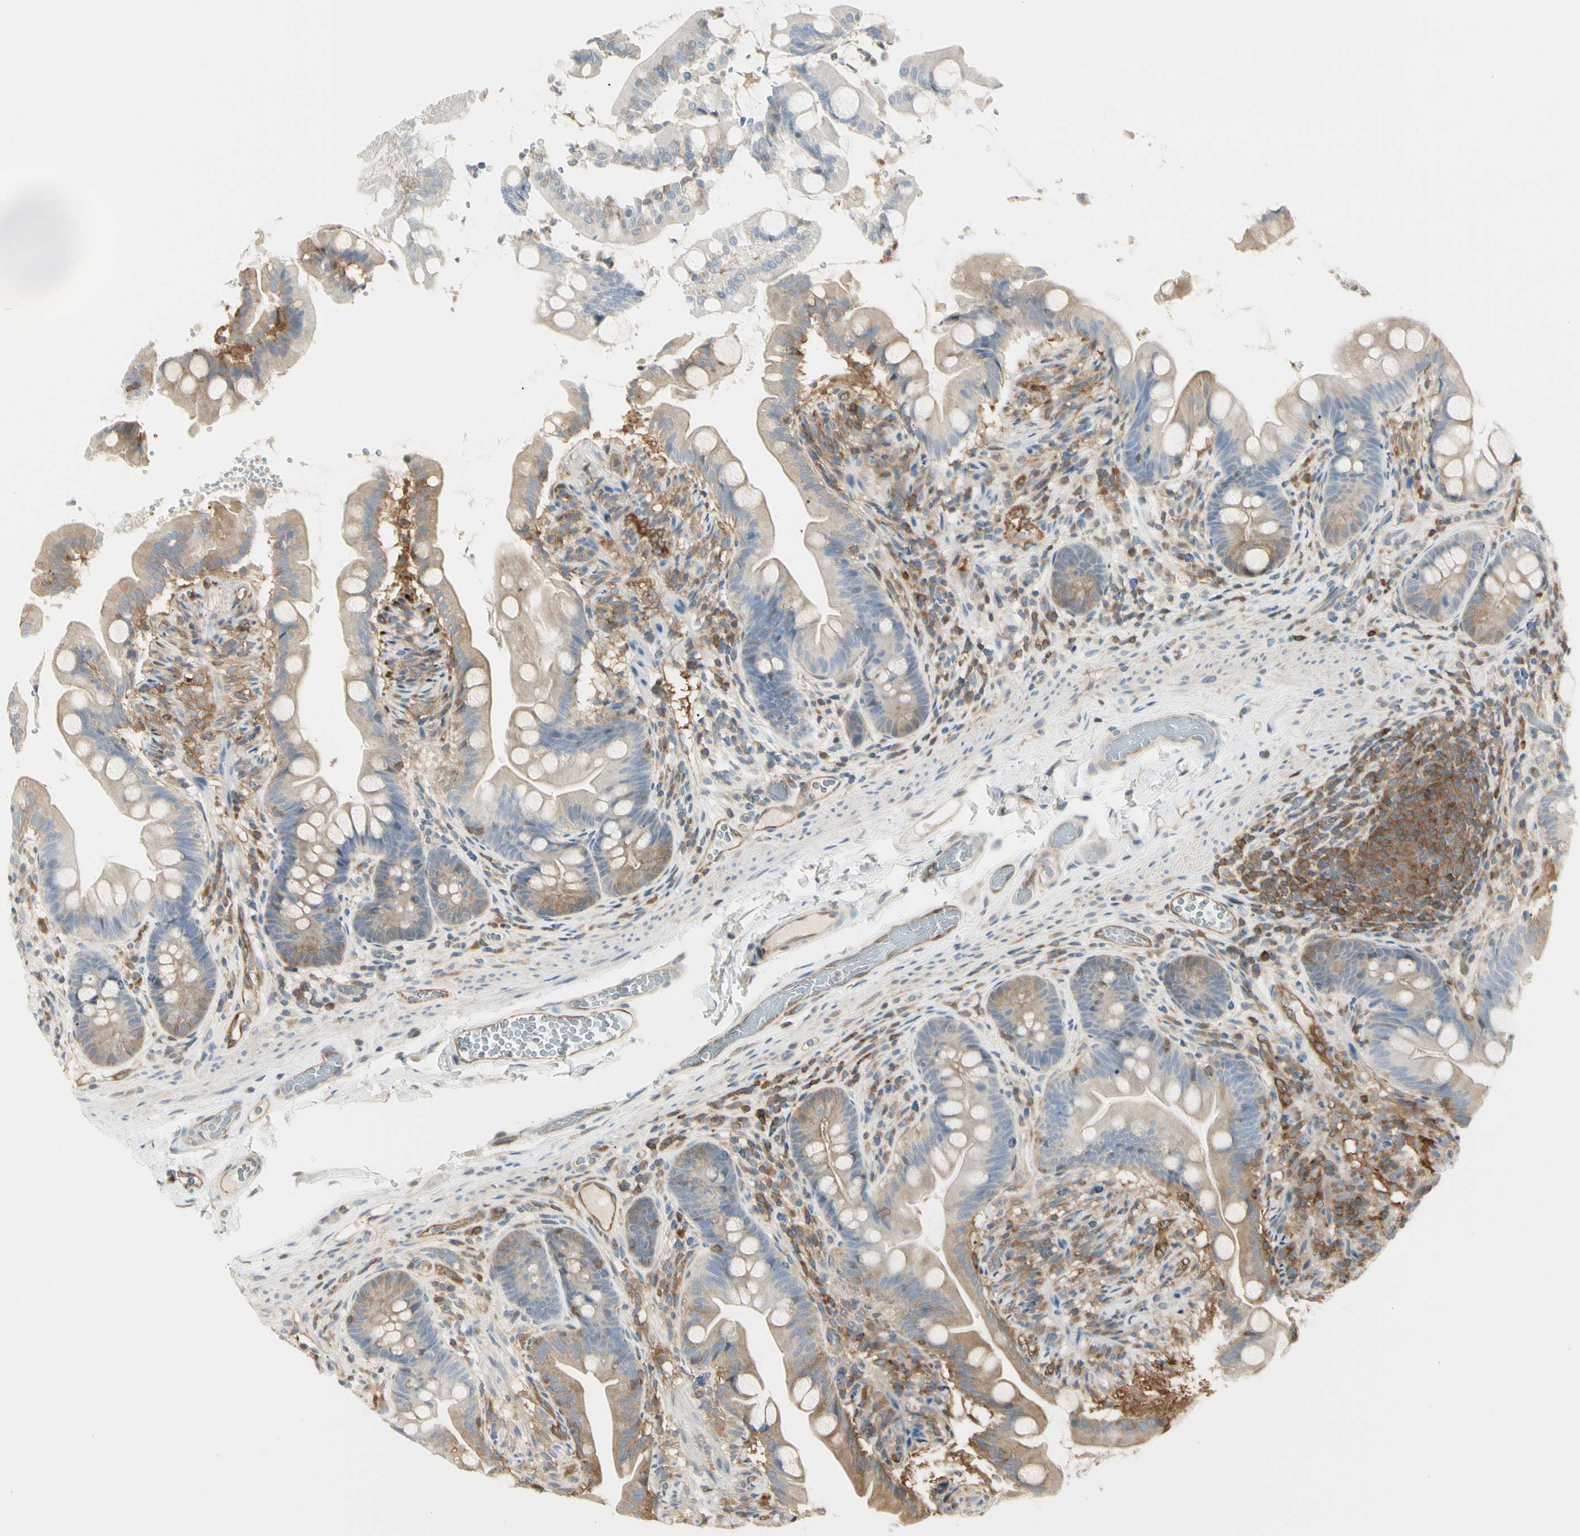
{"staining": {"intensity": "weak", "quantity": ">75%", "location": "cytoplasmic/membranous"}, "tissue": "small intestine", "cell_type": "Glandular cells", "image_type": "normal", "snomed": [{"axis": "morphology", "description": "Normal tissue, NOS"}, {"axis": "topography", "description": "Small intestine"}], "caption": "High-power microscopy captured an immunohistochemistry photomicrograph of unremarkable small intestine, revealing weak cytoplasmic/membranous staining in approximately >75% of glandular cells.", "gene": "NFKB2", "patient": {"sex": "female", "age": 56}}